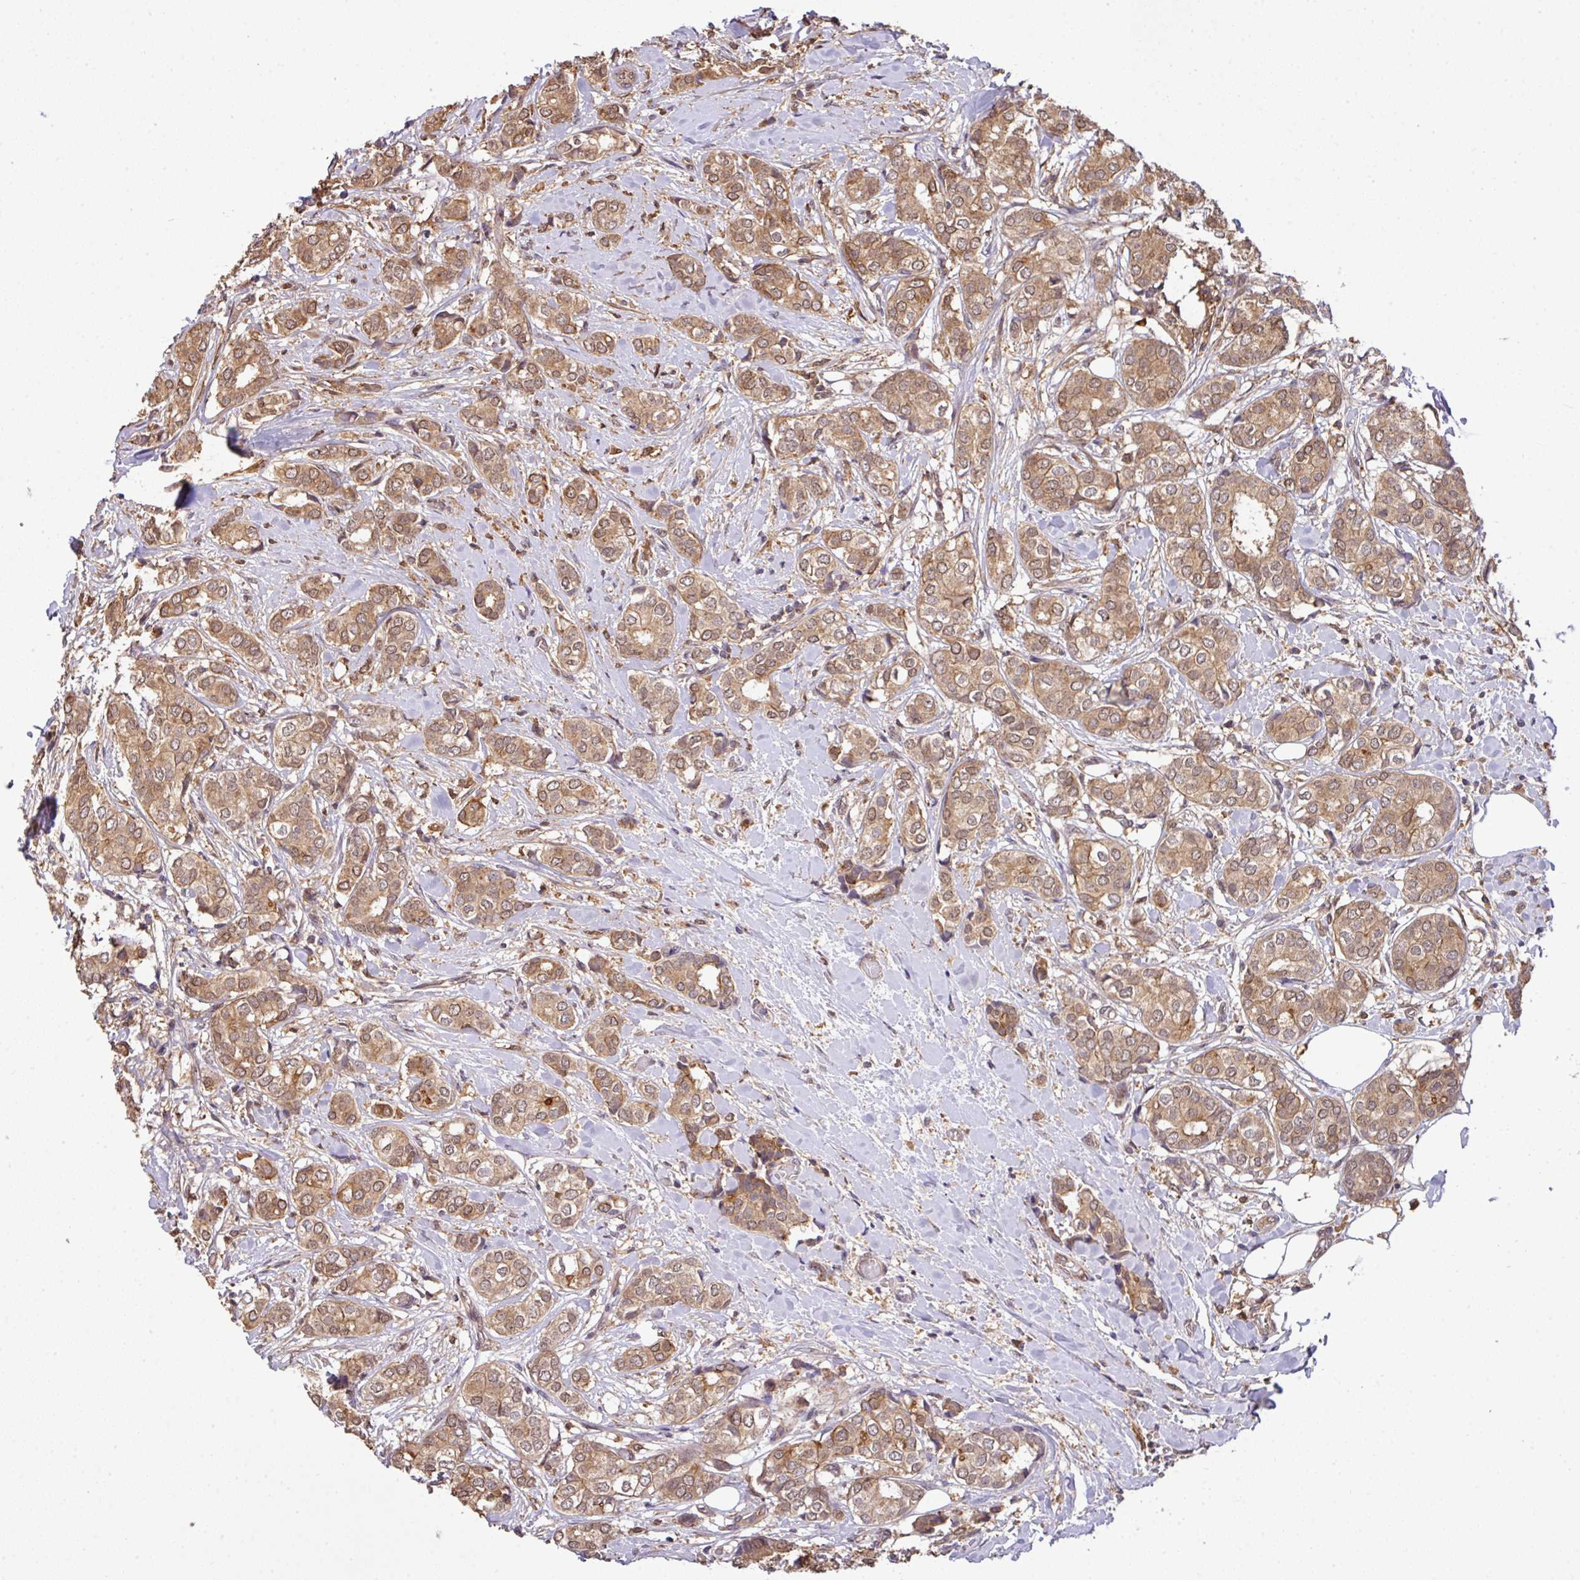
{"staining": {"intensity": "moderate", "quantity": ">75%", "location": "cytoplasmic/membranous,nuclear"}, "tissue": "breast cancer", "cell_type": "Tumor cells", "image_type": "cancer", "snomed": [{"axis": "morphology", "description": "Duct carcinoma"}, {"axis": "topography", "description": "Breast"}], "caption": "Moderate cytoplasmic/membranous and nuclear protein expression is identified in about >75% of tumor cells in breast invasive ductal carcinoma.", "gene": "ARPIN", "patient": {"sex": "female", "age": 73}}